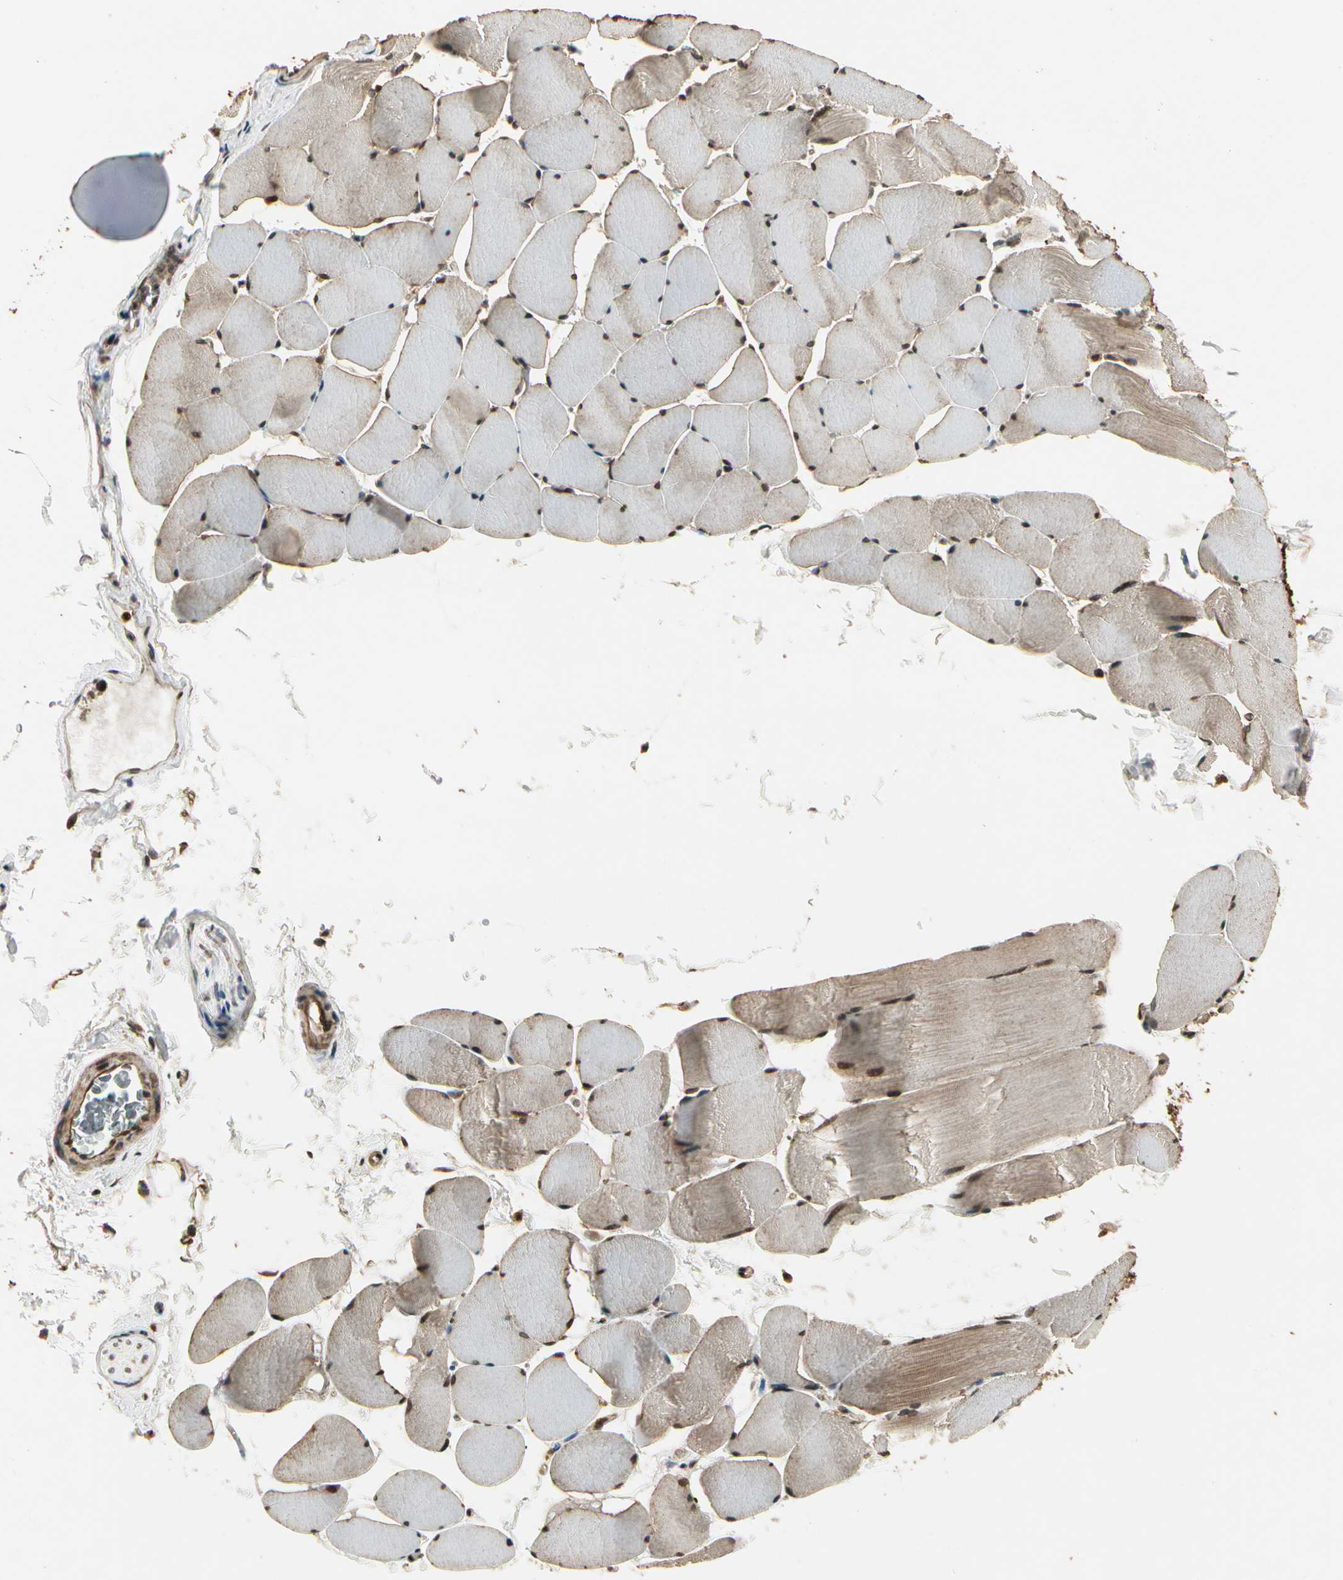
{"staining": {"intensity": "moderate", "quantity": ">75%", "location": "cytoplasmic/membranous,nuclear"}, "tissue": "skeletal muscle", "cell_type": "Myocytes", "image_type": "normal", "snomed": [{"axis": "morphology", "description": "Normal tissue, NOS"}, {"axis": "topography", "description": "Skeletal muscle"}], "caption": "DAB immunohistochemical staining of benign skeletal muscle displays moderate cytoplasmic/membranous,nuclear protein staining in approximately >75% of myocytes.", "gene": "GLUL", "patient": {"sex": "male", "age": 62}}